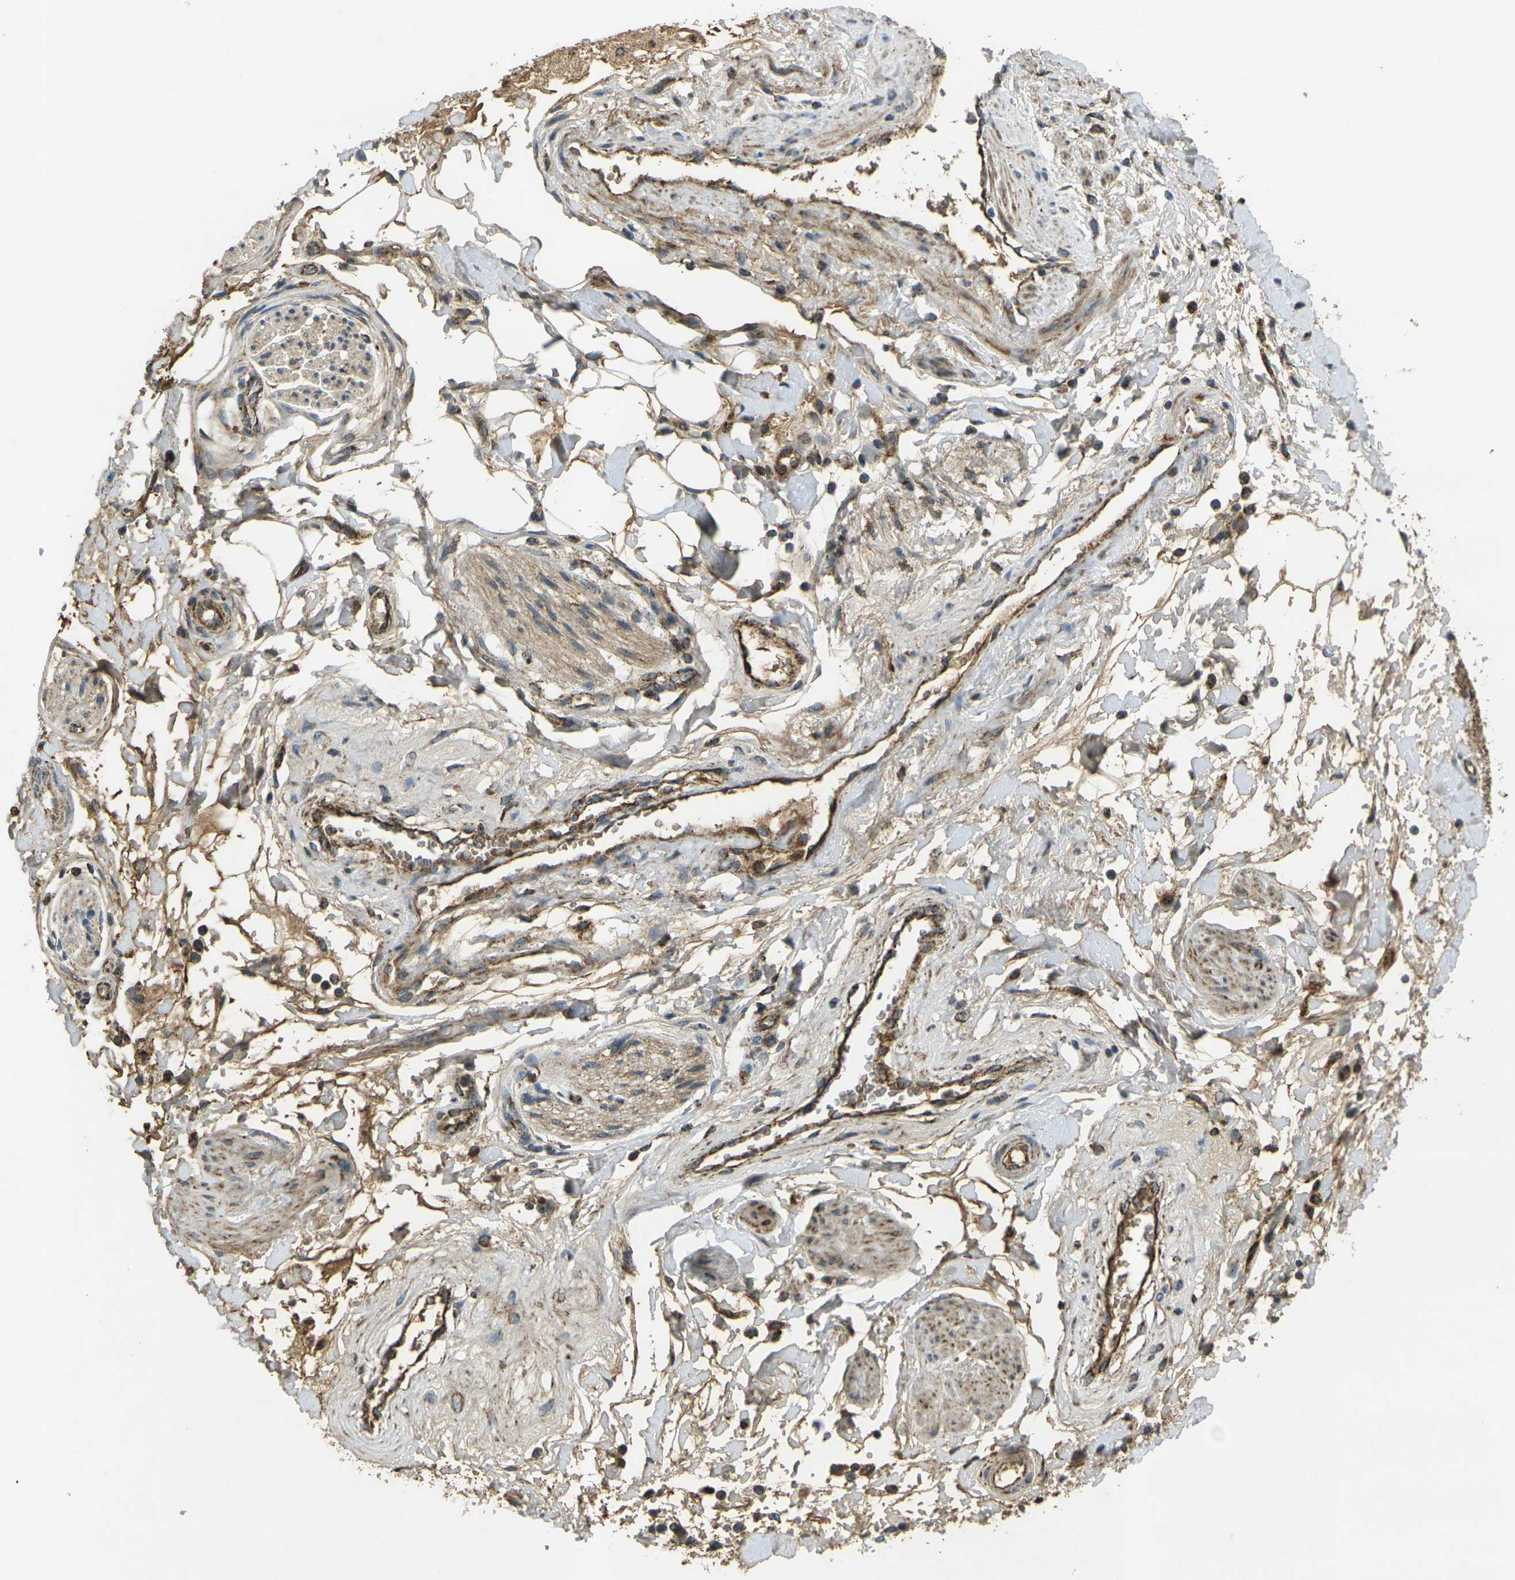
{"staining": {"intensity": "strong", "quantity": ">75%", "location": "cytoplasmic/membranous"}, "tissue": "adipose tissue", "cell_type": "Adipocytes", "image_type": "normal", "snomed": [{"axis": "morphology", "description": "Normal tissue, NOS"}, {"axis": "topography", "description": "Soft tissue"}, {"axis": "topography", "description": "Peripheral nerve tissue"}], "caption": "A photomicrograph of human adipose tissue stained for a protein demonstrates strong cytoplasmic/membranous brown staining in adipocytes. The staining was performed using DAB to visualize the protein expression in brown, while the nuclei were stained in blue with hematoxylin (Magnification: 20x).", "gene": "IGF1R", "patient": {"sex": "female", "age": 71}}